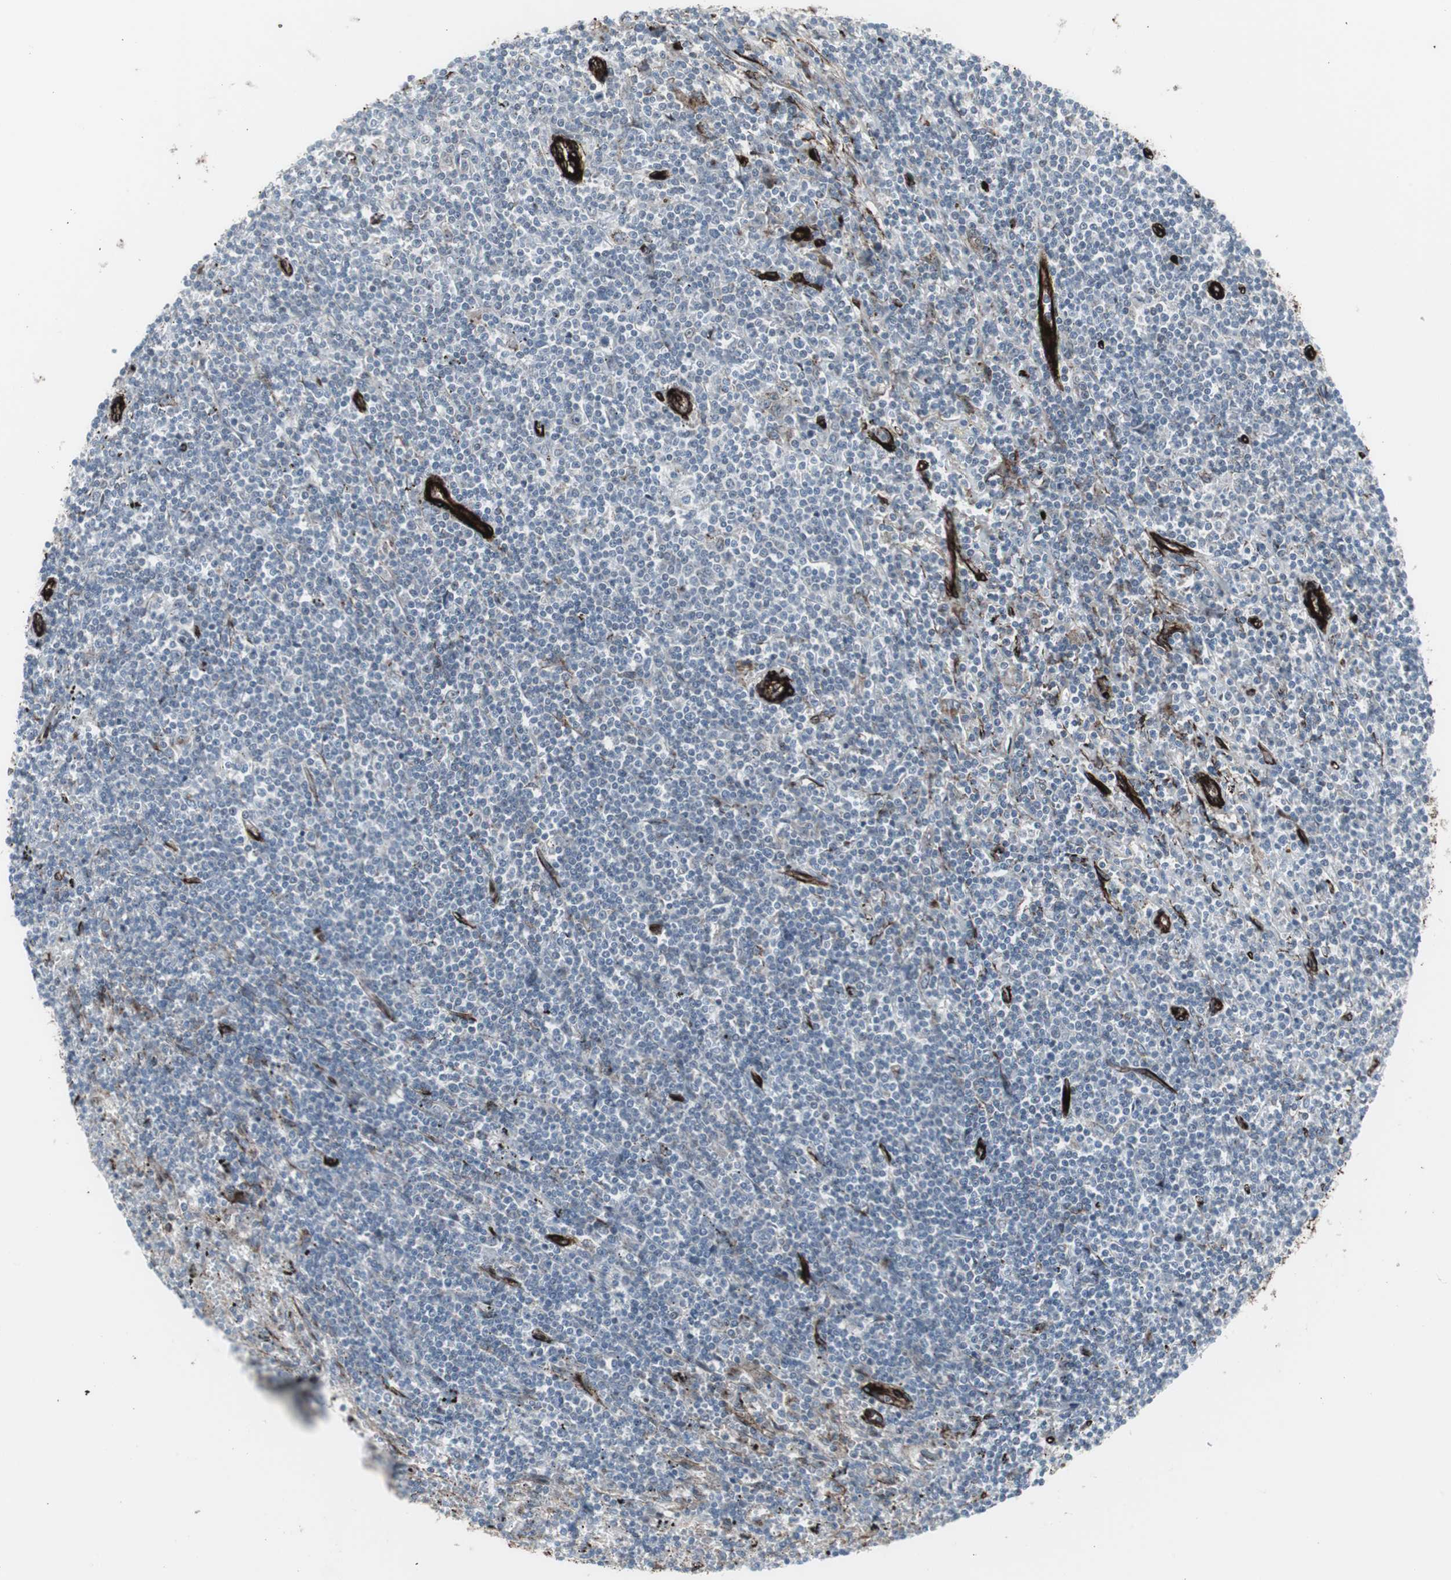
{"staining": {"intensity": "negative", "quantity": "none", "location": "none"}, "tissue": "lymphoma", "cell_type": "Tumor cells", "image_type": "cancer", "snomed": [{"axis": "morphology", "description": "Malignant lymphoma, non-Hodgkin's type, Low grade"}, {"axis": "topography", "description": "Spleen"}], "caption": "Protein analysis of lymphoma shows no significant positivity in tumor cells. (Stains: DAB immunohistochemistry with hematoxylin counter stain, Microscopy: brightfield microscopy at high magnification).", "gene": "PDGFA", "patient": {"sex": "male", "age": 76}}